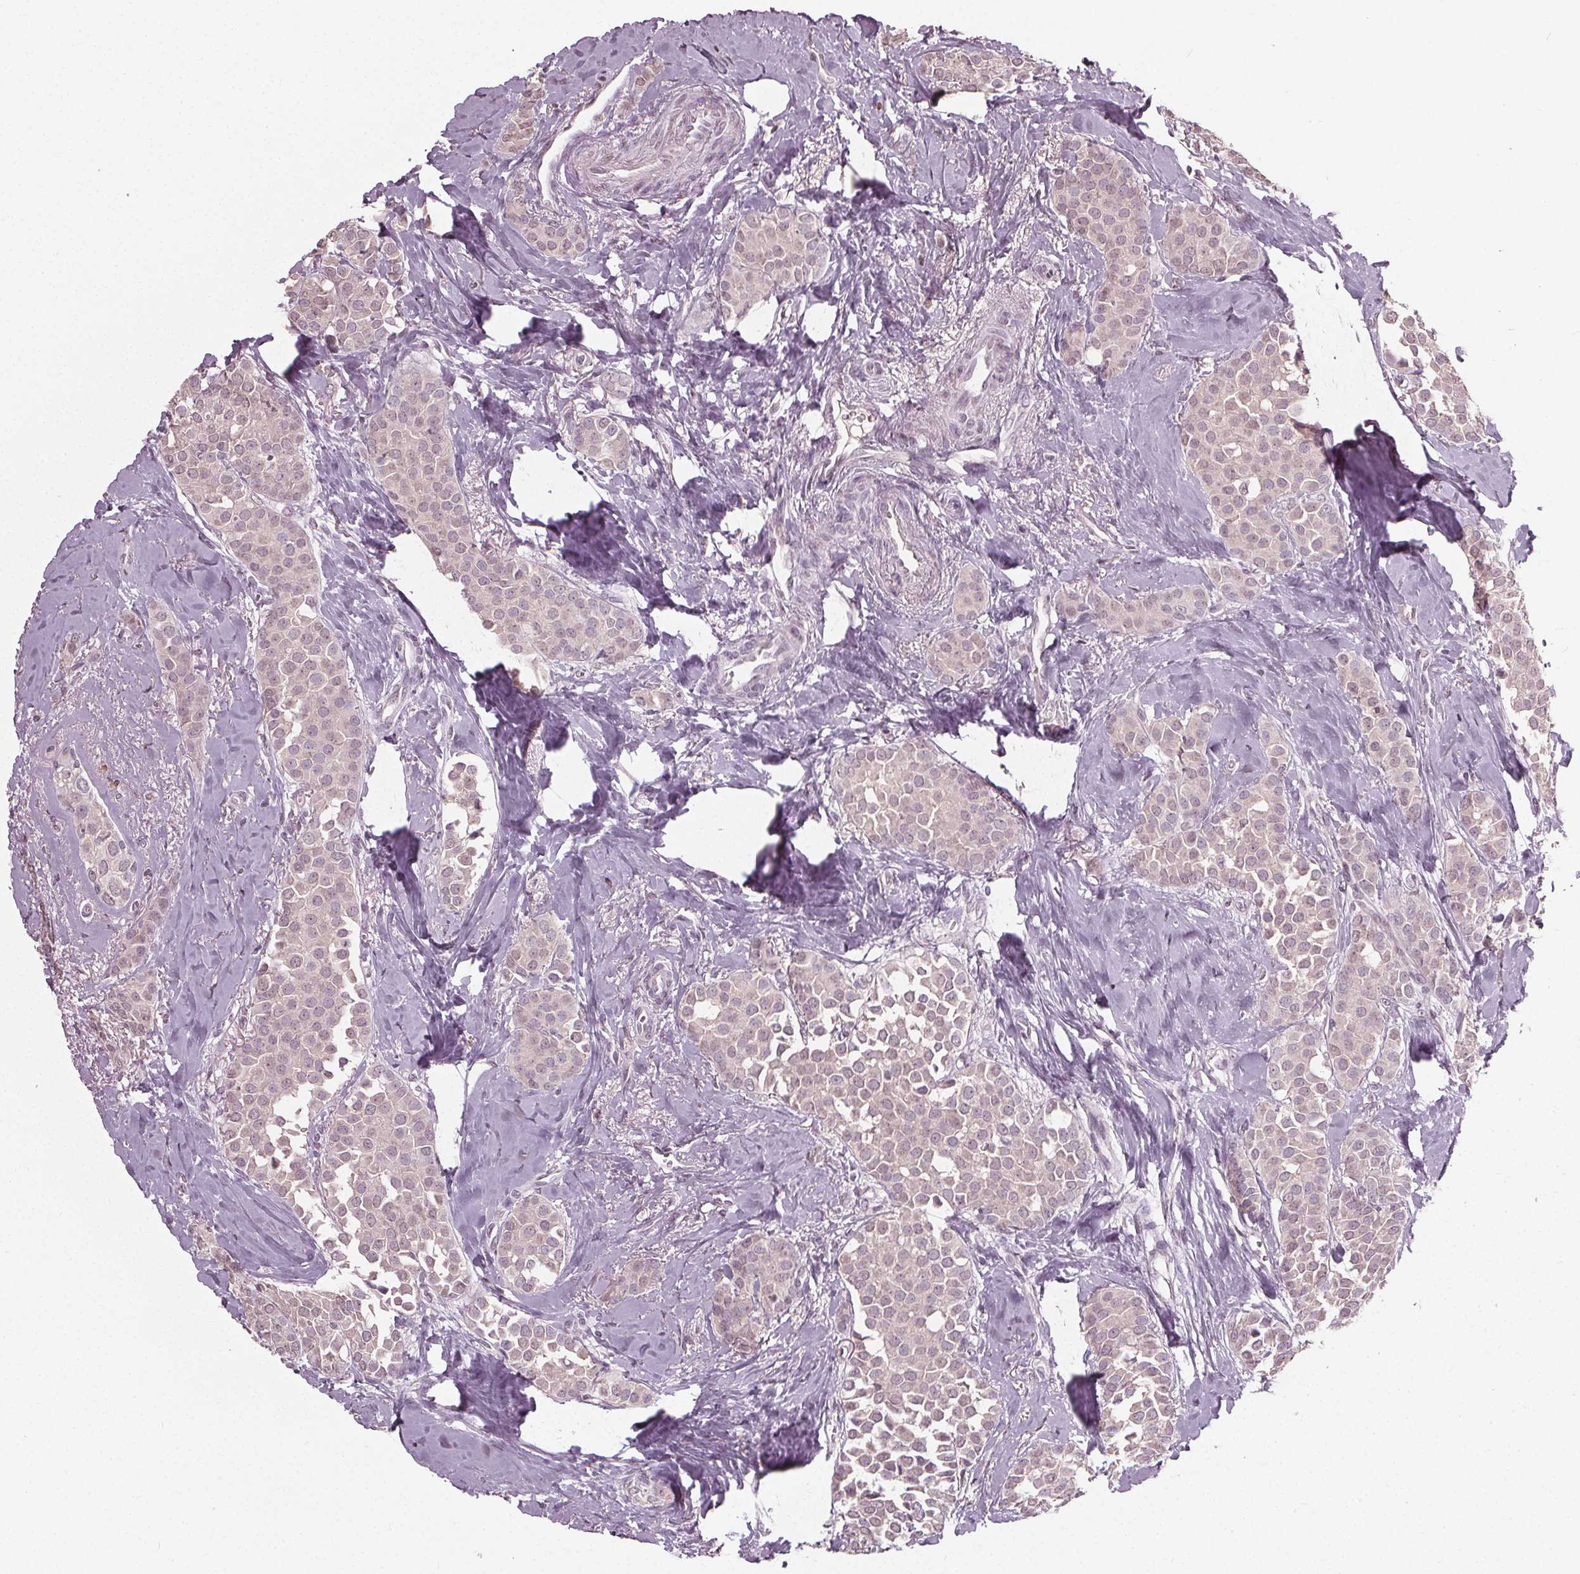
{"staining": {"intensity": "negative", "quantity": "none", "location": "none"}, "tissue": "breast cancer", "cell_type": "Tumor cells", "image_type": "cancer", "snomed": [{"axis": "morphology", "description": "Duct carcinoma"}, {"axis": "topography", "description": "Breast"}], "caption": "IHC of breast intraductal carcinoma shows no positivity in tumor cells.", "gene": "CXCL16", "patient": {"sex": "female", "age": 79}}